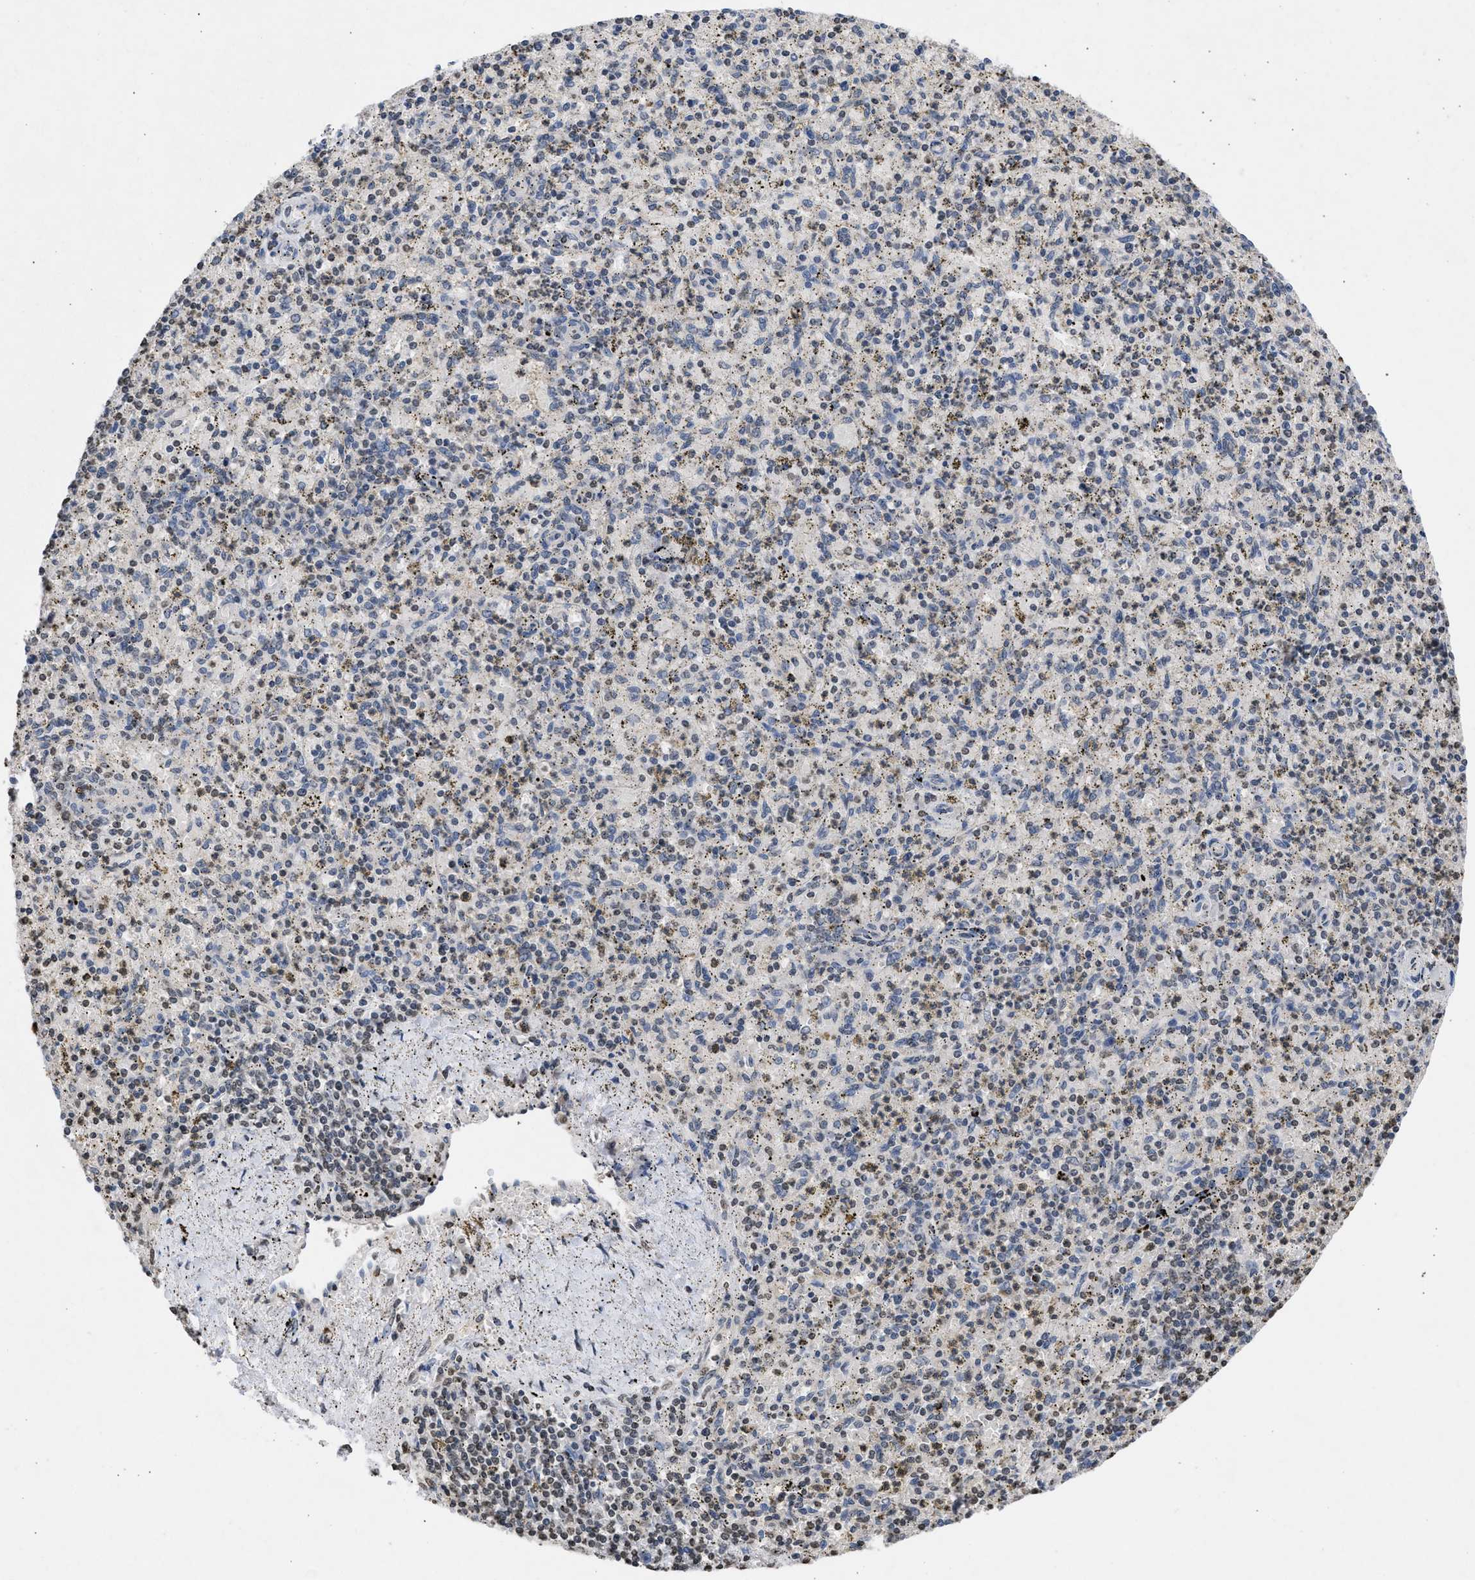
{"staining": {"intensity": "weak", "quantity": "<25%", "location": "nuclear"}, "tissue": "spleen", "cell_type": "Cells in red pulp", "image_type": "normal", "snomed": [{"axis": "morphology", "description": "Normal tissue, NOS"}, {"axis": "topography", "description": "Spleen"}], "caption": "DAB immunohistochemical staining of unremarkable human spleen demonstrates no significant positivity in cells in red pulp. Brightfield microscopy of immunohistochemistry (IHC) stained with DAB (3,3'-diaminobenzidine) (brown) and hematoxylin (blue), captured at high magnification.", "gene": "NUP35", "patient": {"sex": "male", "age": 72}}